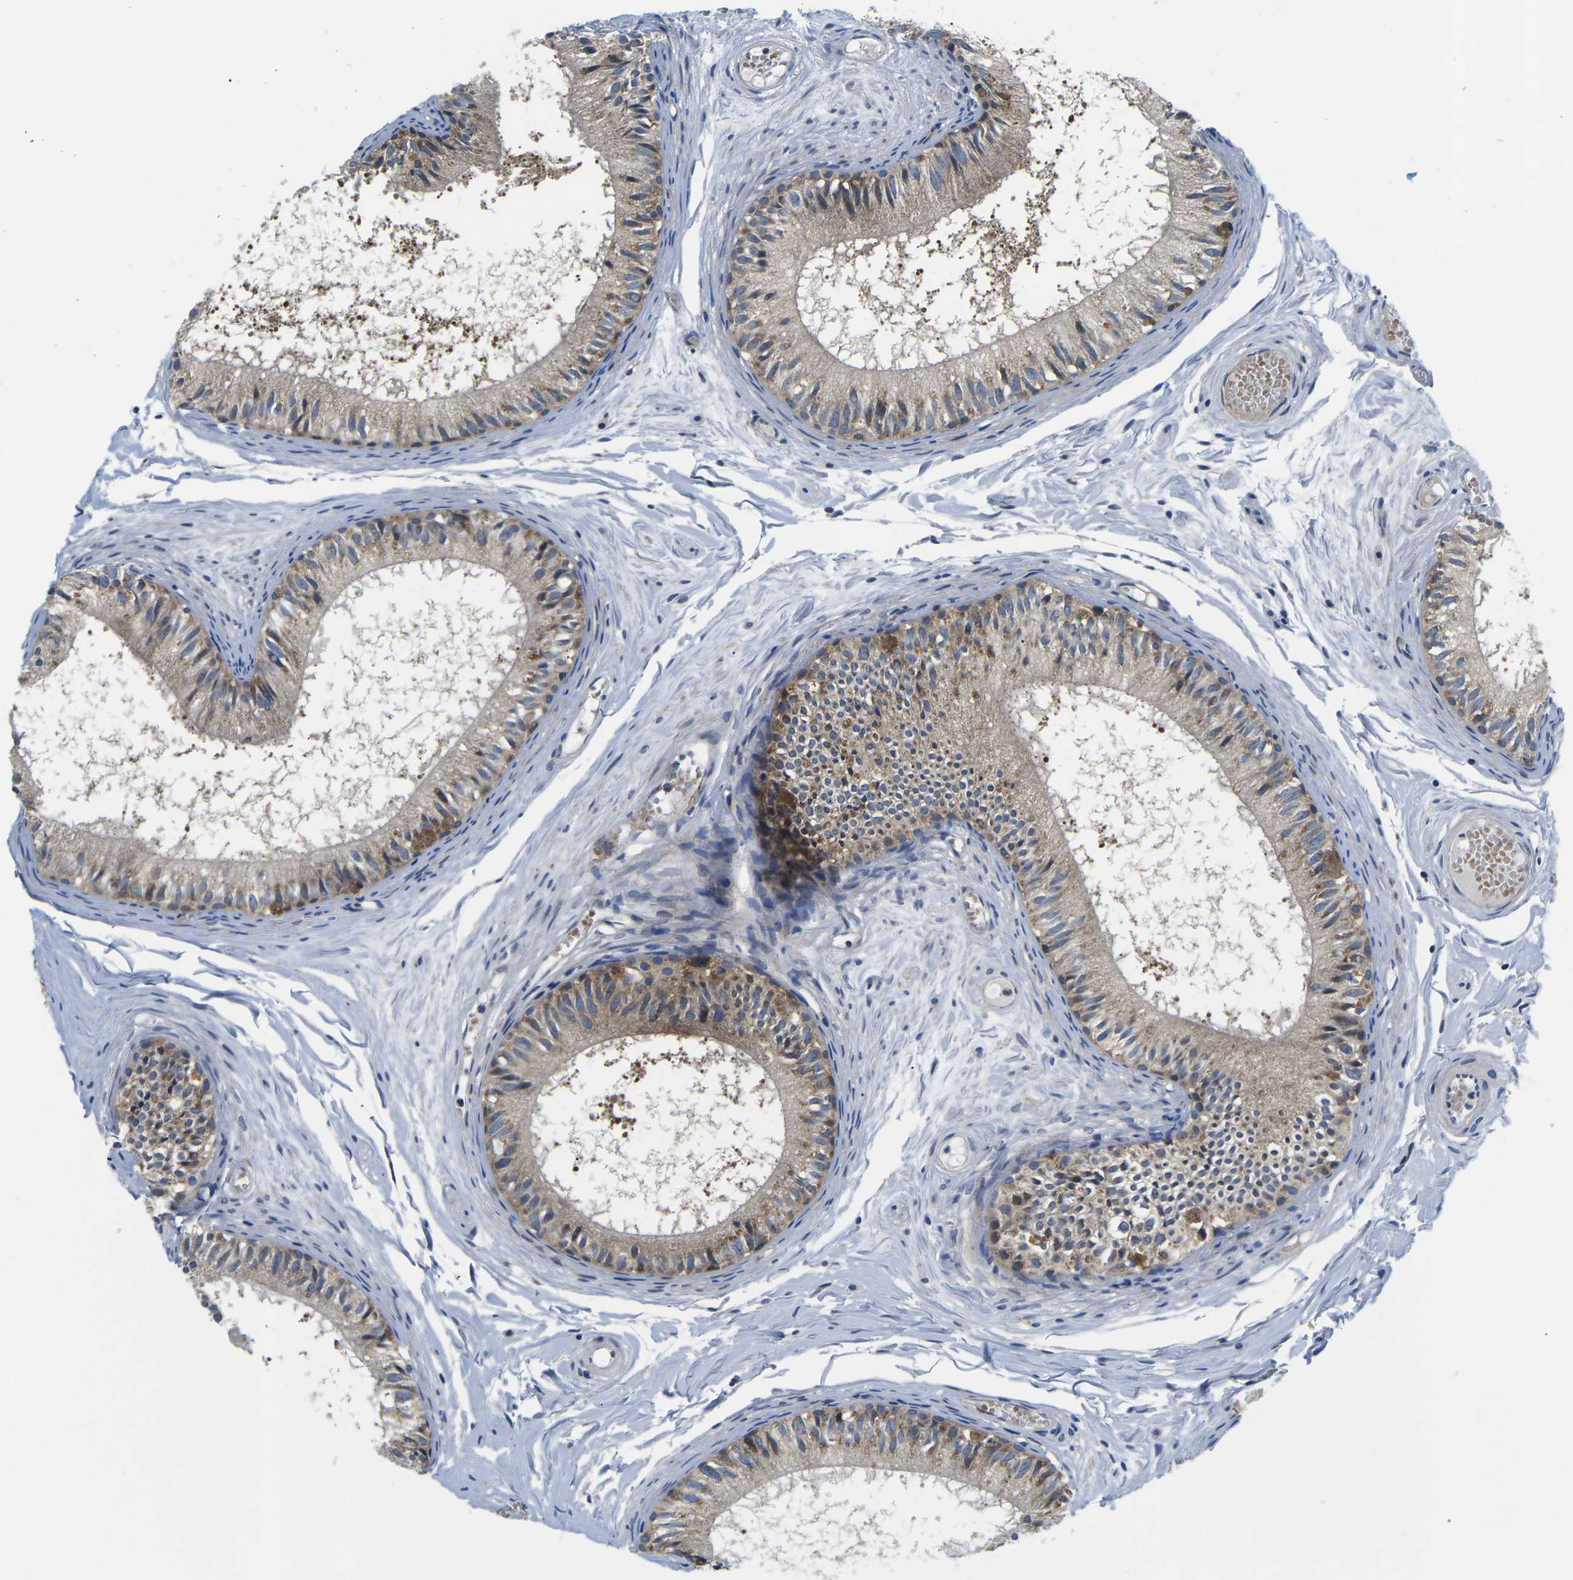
{"staining": {"intensity": "moderate", "quantity": ">75%", "location": "cytoplasmic/membranous"}, "tissue": "epididymis", "cell_type": "Glandular cells", "image_type": "normal", "snomed": [{"axis": "morphology", "description": "Normal tissue, NOS"}, {"axis": "topography", "description": "Epididymis"}], "caption": "Protein staining by IHC exhibits moderate cytoplasmic/membranous staining in about >75% of glandular cells in normal epididymis. Immunohistochemistry (ihc) stains the protein in brown and the nuclei are stained blue.", "gene": "EIF4E", "patient": {"sex": "male", "age": 46}}